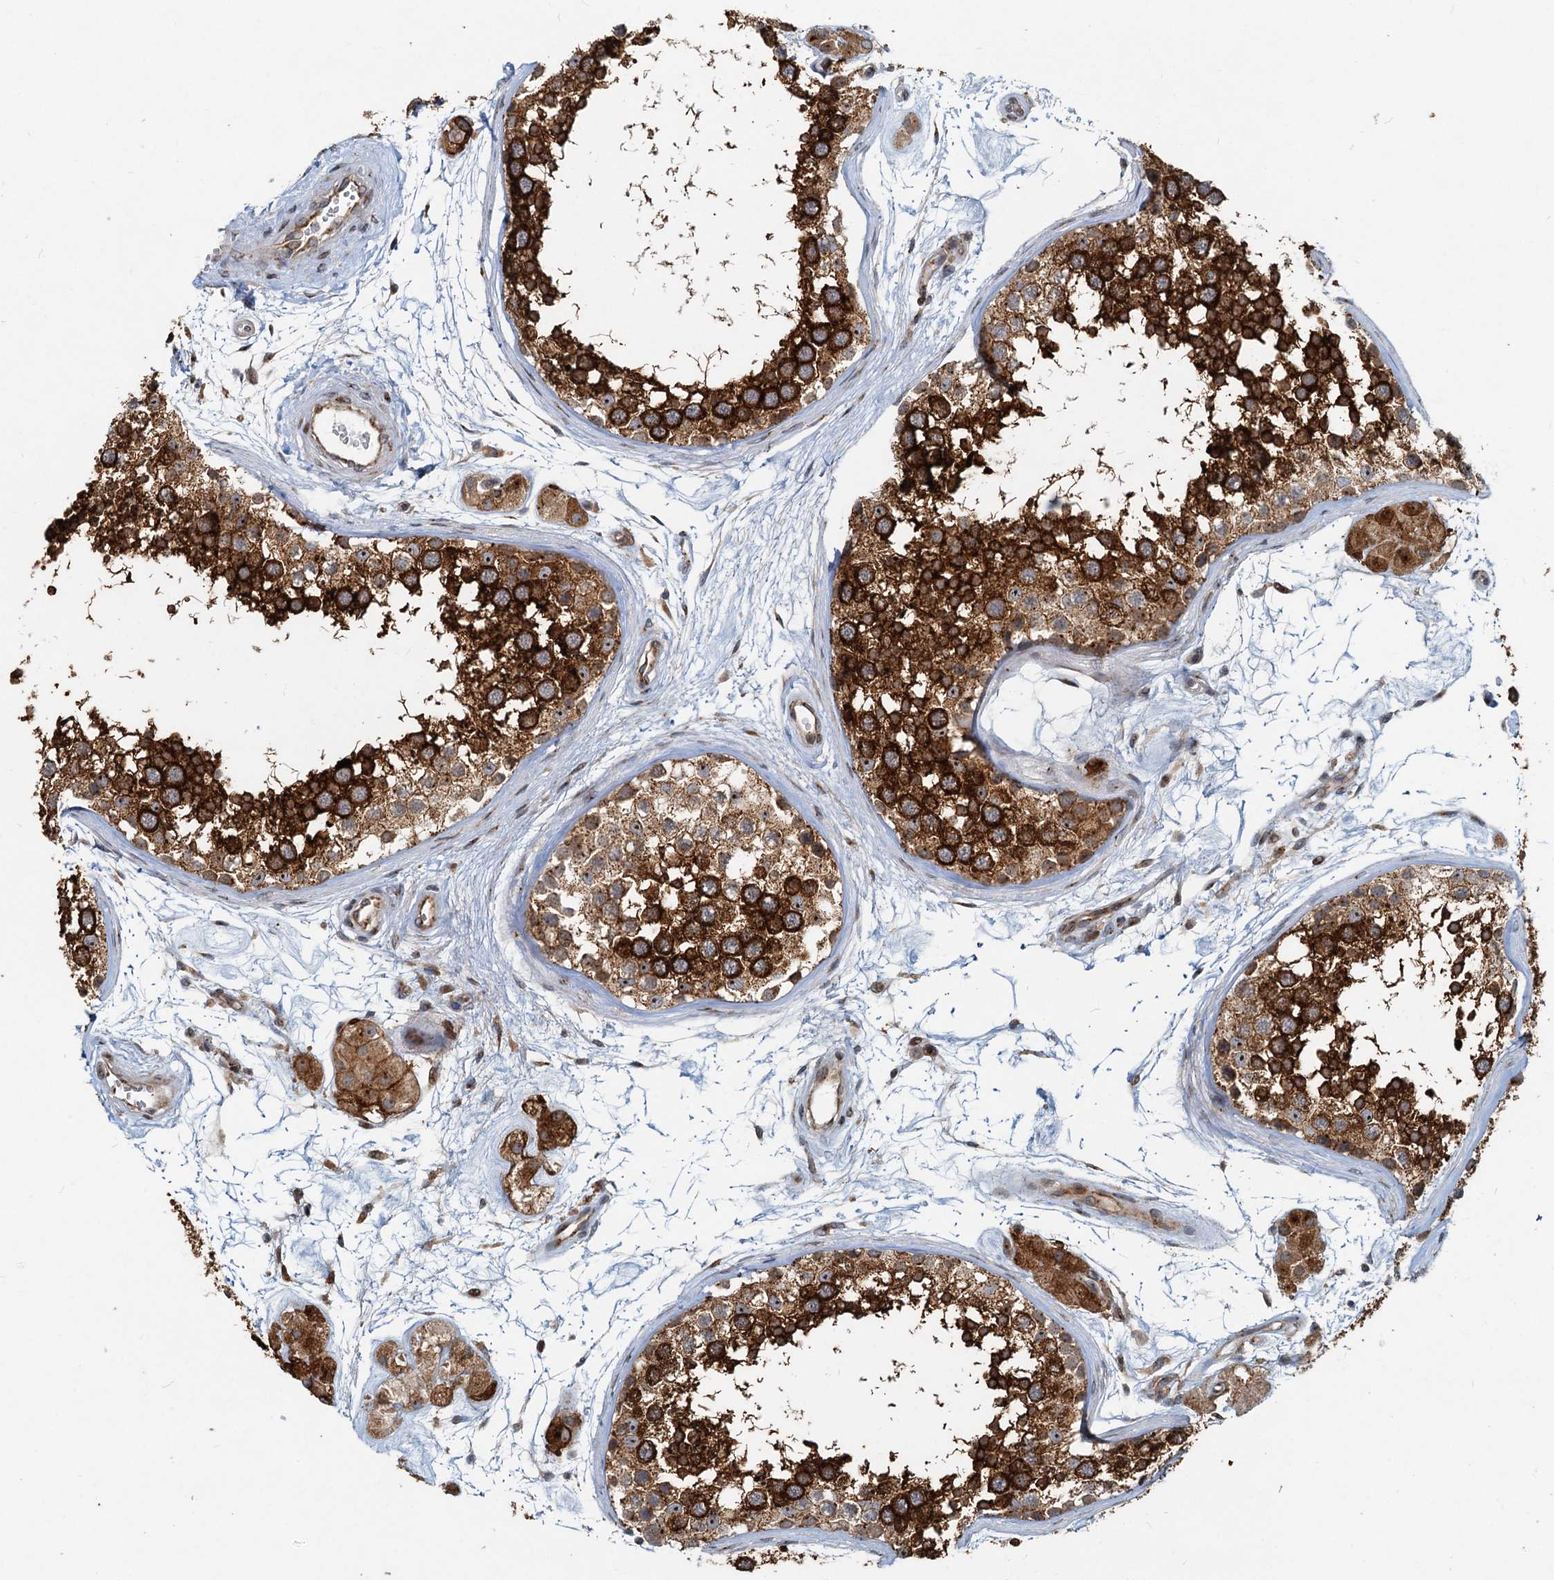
{"staining": {"intensity": "strong", "quantity": ">75%", "location": "cytoplasmic/membranous"}, "tissue": "testis", "cell_type": "Cells in seminiferous ducts", "image_type": "normal", "snomed": [{"axis": "morphology", "description": "Normal tissue, NOS"}, {"axis": "topography", "description": "Testis"}], "caption": "A high amount of strong cytoplasmic/membranous staining is appreciated in about >75% of cells in seminiferous ducts in normal testis. (brown staining indicates protein expression, while blue staining denotes nuclei).", "gene": "CEP68", "patient": {"sex": "male", "age": 56}}